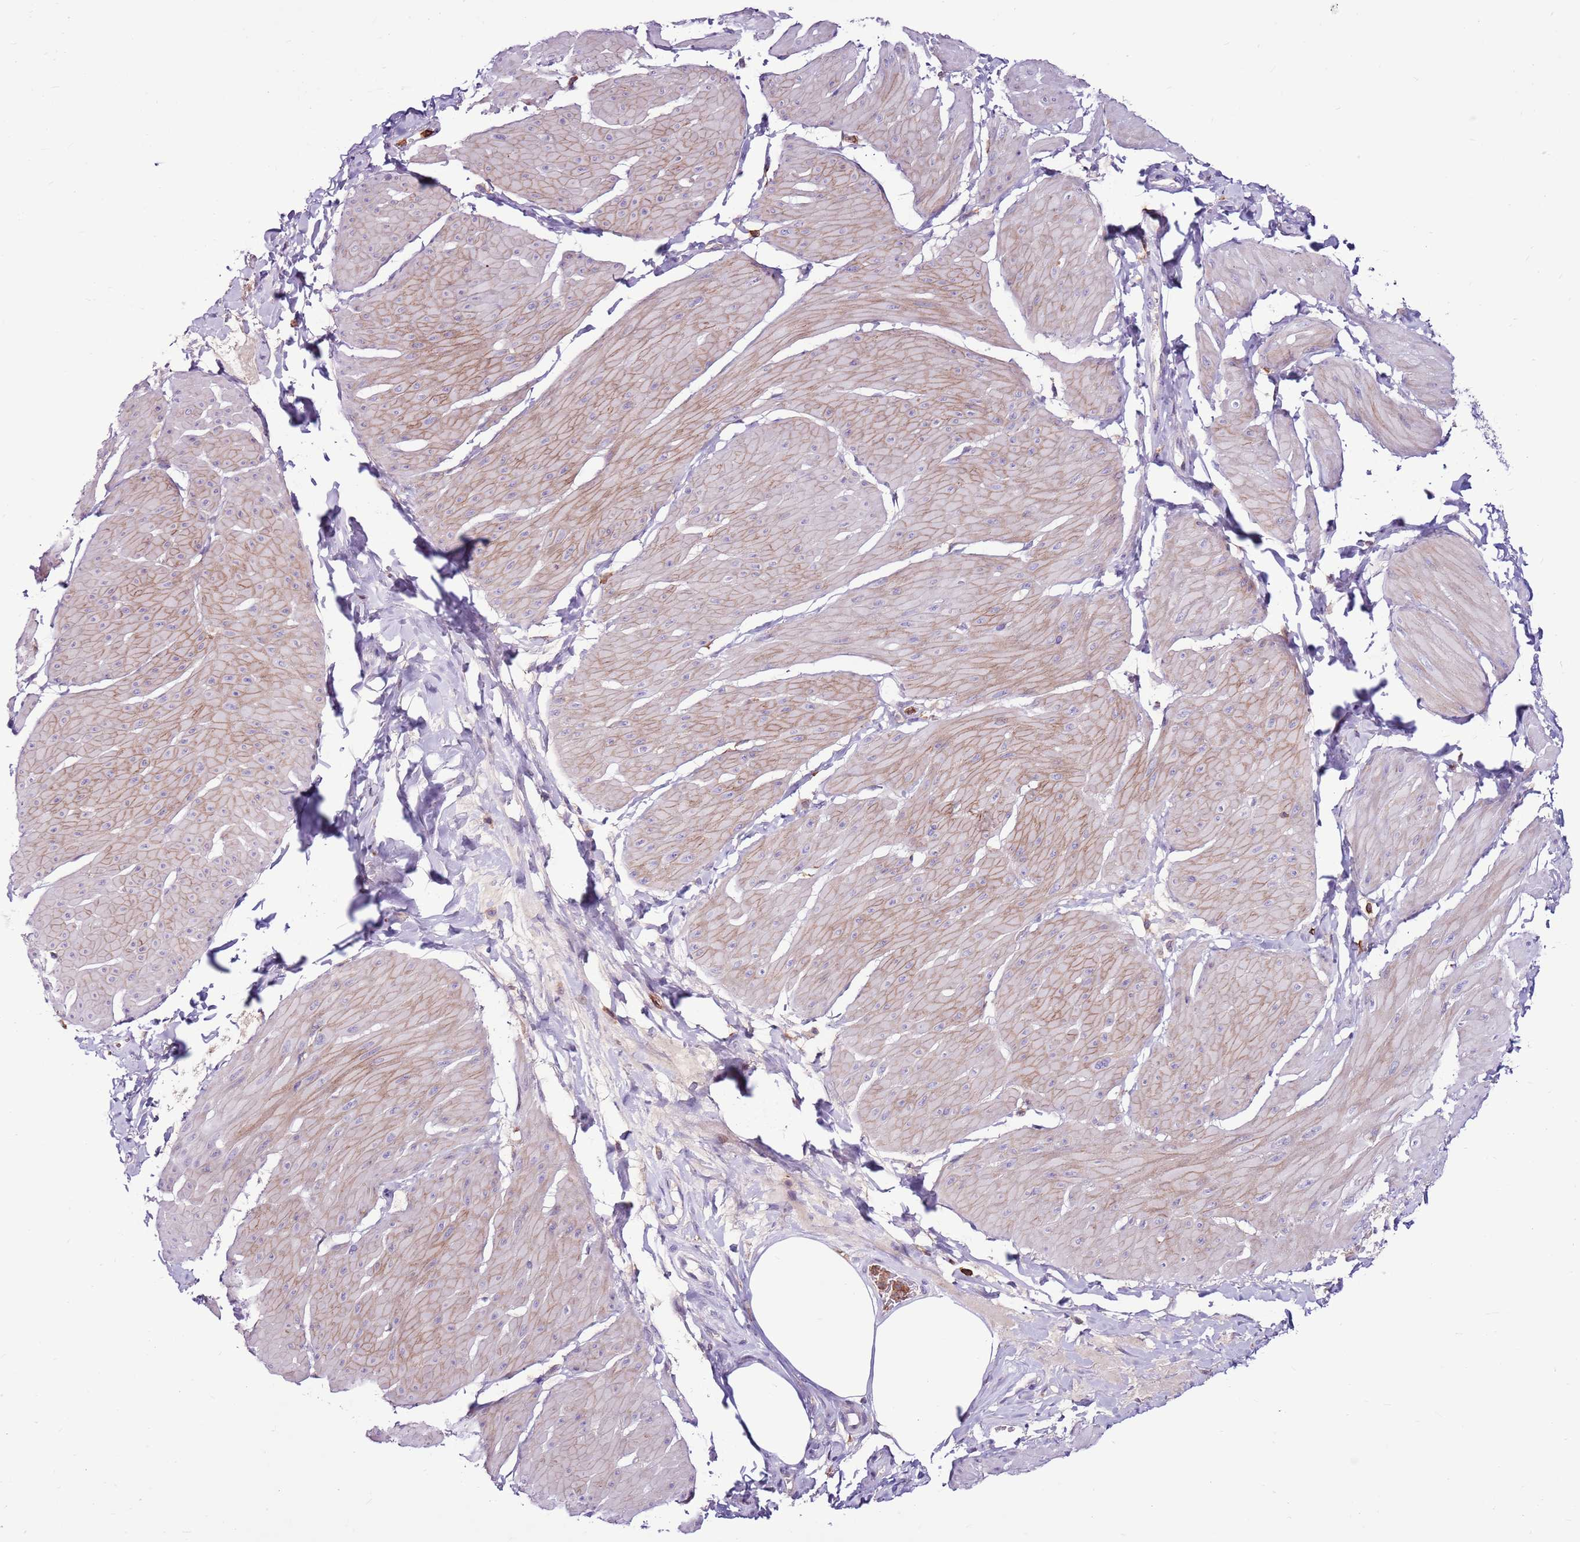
{"staining": {"intensity": "weak", "quantity": "25%-75%", "location": "cytoplasmic/membranous"}, "tissue": "smooth muscle", "cell_type": "Smooth muscle cells", "image_type": "normal", "snomed": [{"axis": "morphology", "description": "Urothelial carcinoma, High grade"}, {"axis": "topography", "description": "Urinary bladder"}], "caption": "Unremarkable smooth muscle was stained to show a protein in brown. There is low levels of weak cytoplasmic/membranous positivity in approximately 25%-75% of smooth muscle cells. The protein is shown in brown color, while the nuclei are stained blue.", "gene": "ZSWIM1", "patient": {"sex": "male", "age": 46}}